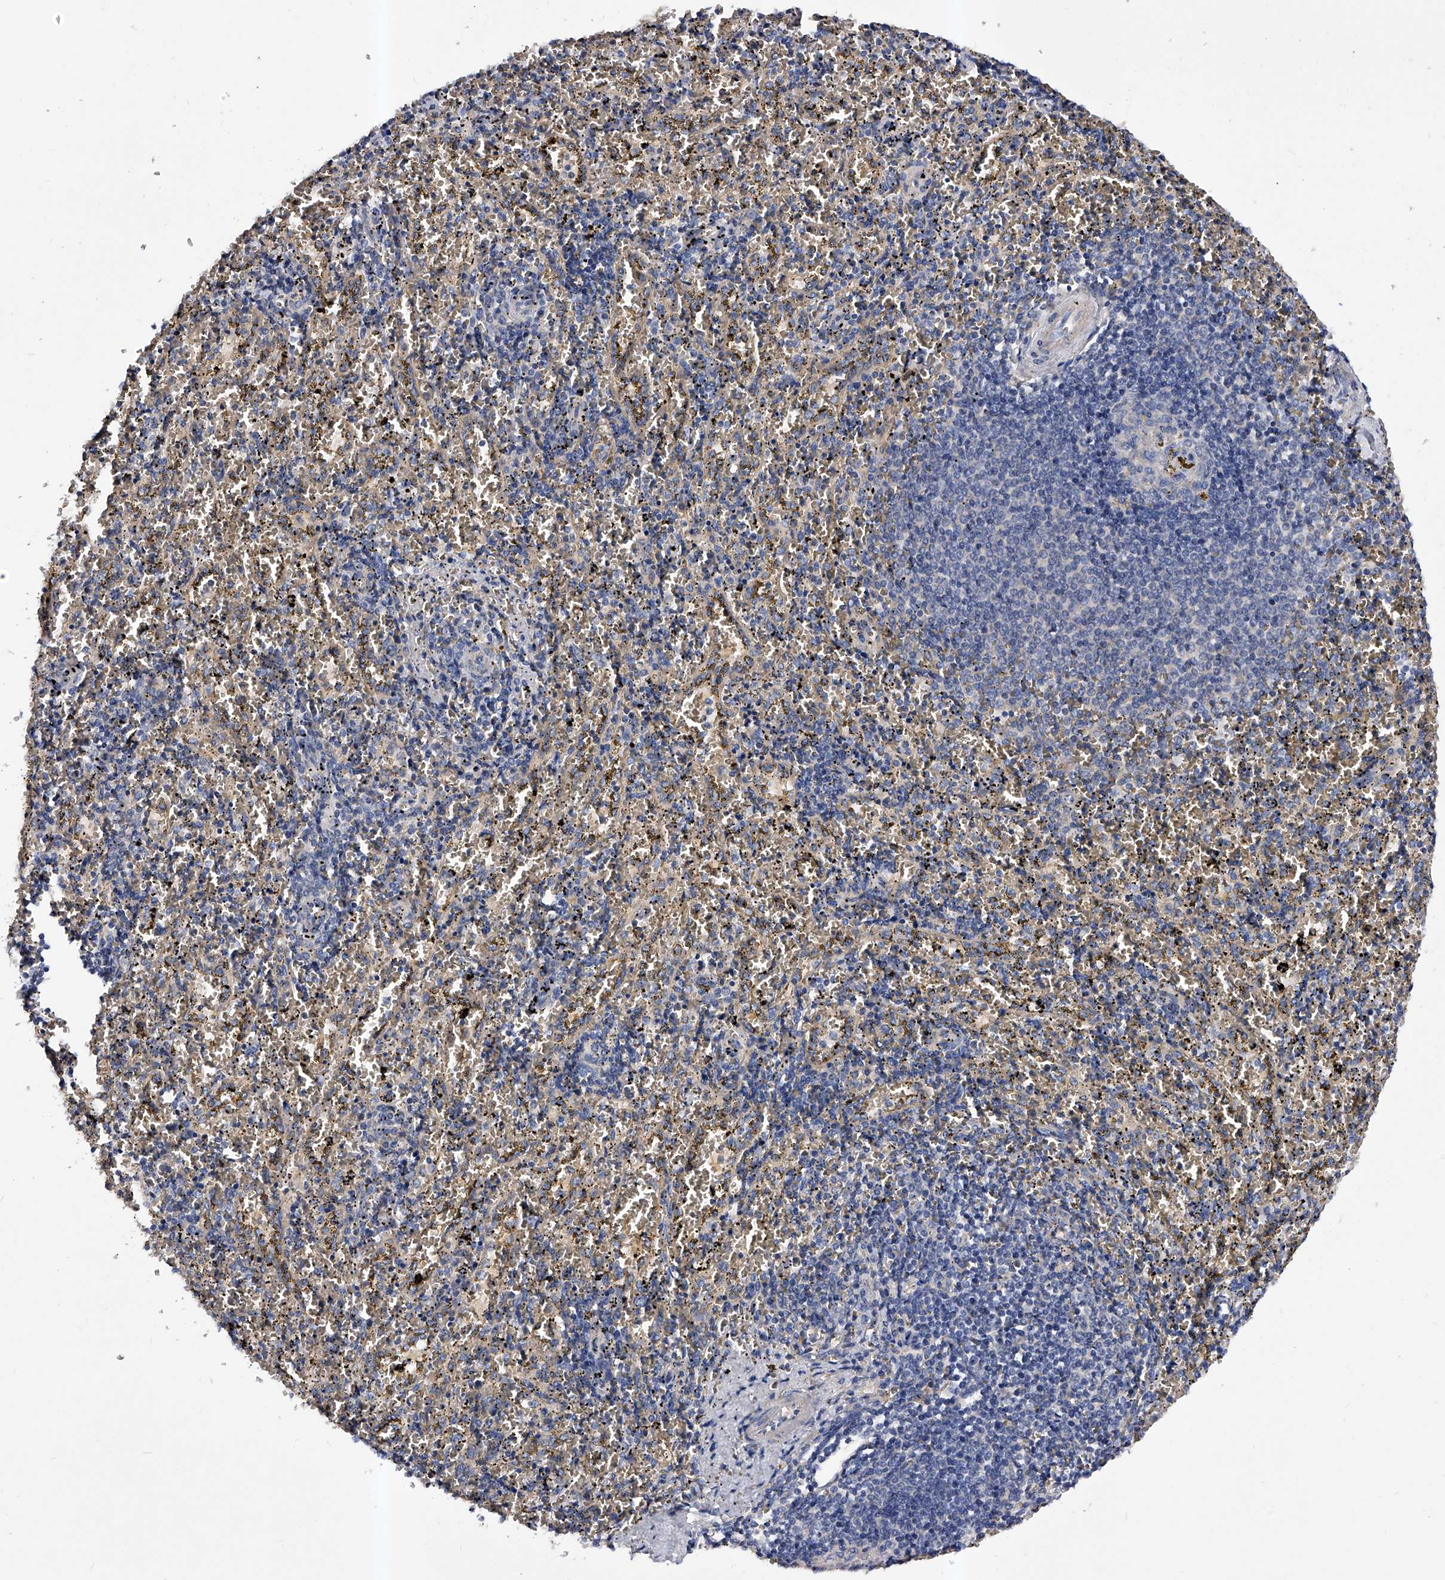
{"staining": {"intensity": "negative", "quantity": "none", "location": "none"}, "tissue": "spleen", "cell_type": "Cells in red pulp", "image_type": "normal", "snomed": [{"axis": "morphology", "description": "Normal tissue, NOS"}, {"axis": "topography", "description": "Spleen"}], "caption": "Cells in red pulp show no significant protein expression in benign spleen. The staining is performed using DAB (3,3'-diaminobenzidine) brown chromogen with nuclei counter-stained in using hematoxylin.", "gene": "ARL4C", "patient": {"sex": "male", "age": 11}}